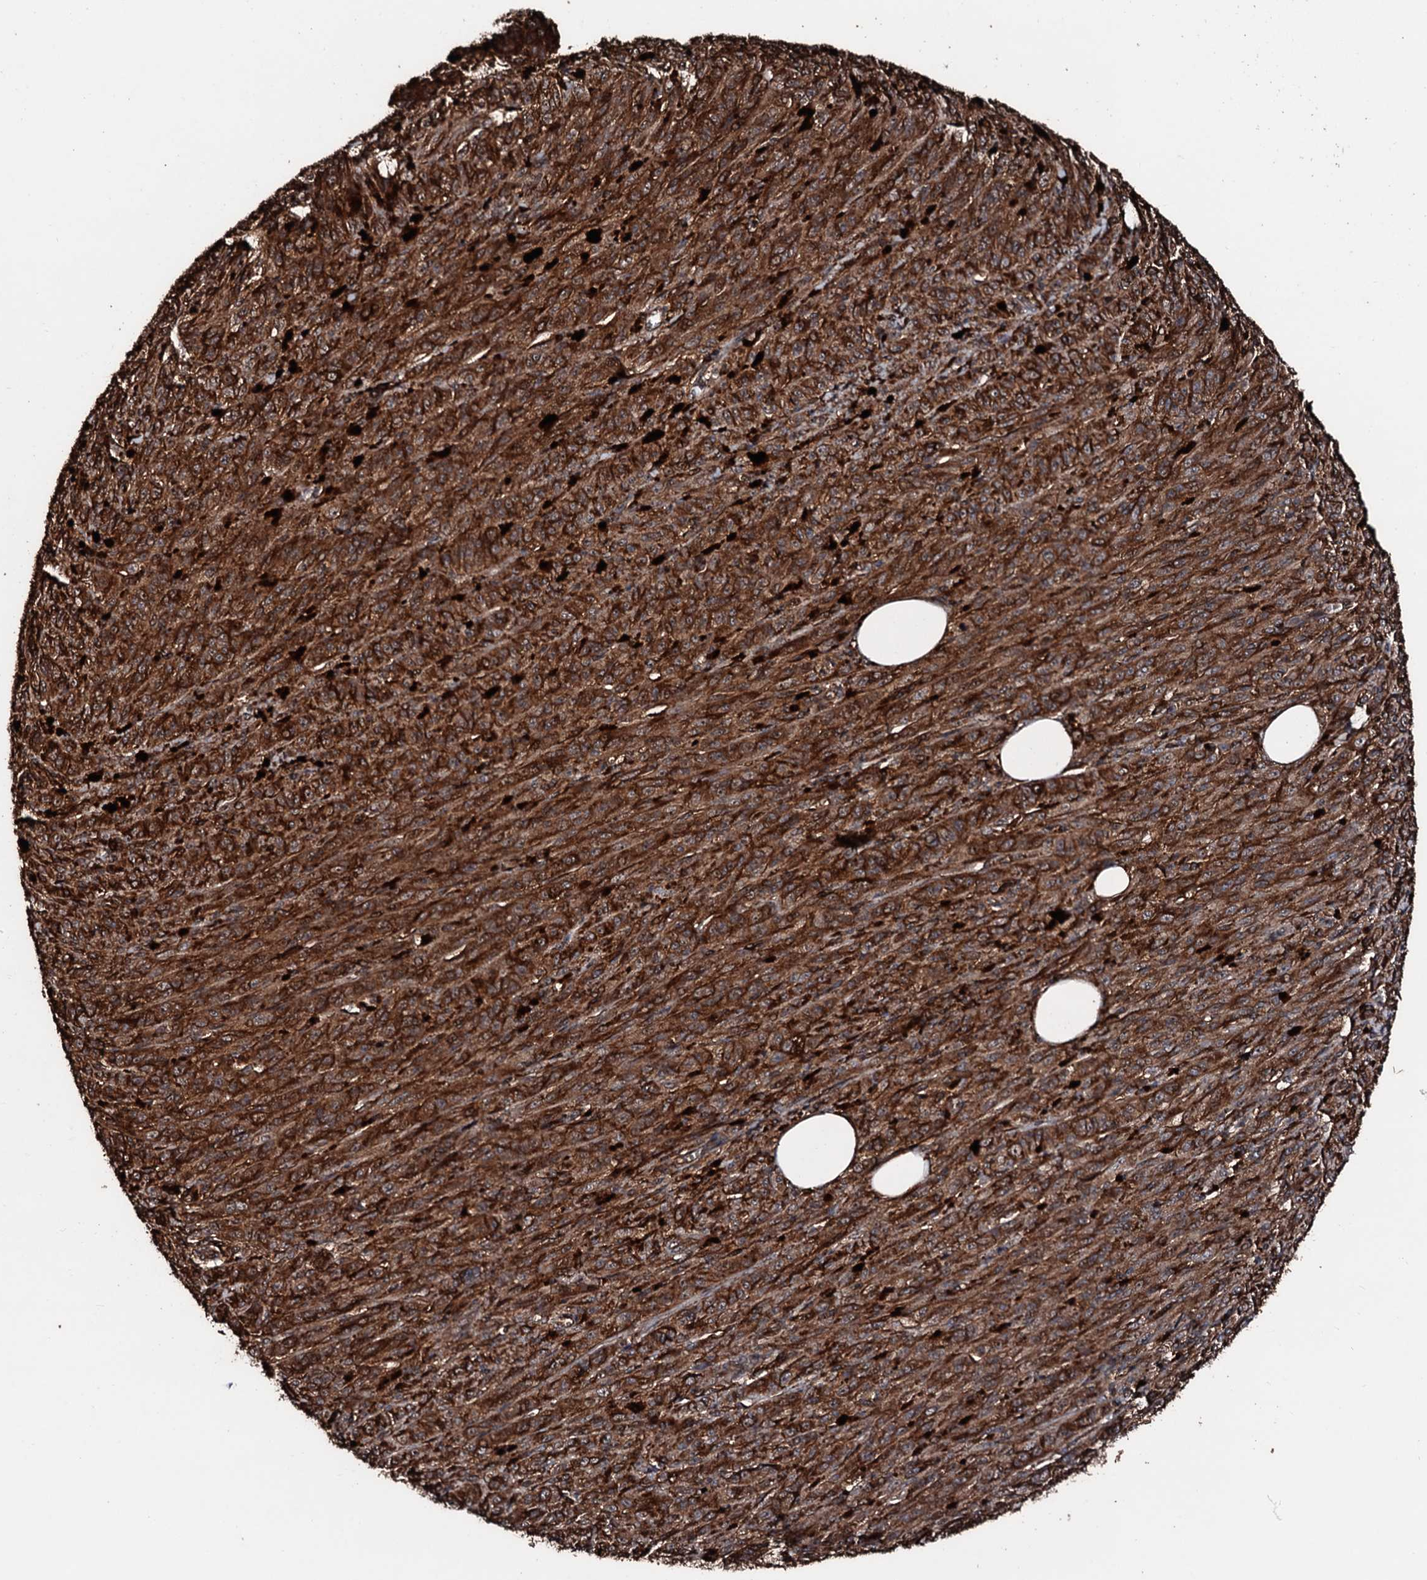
{"staining": {"intensity": "strong", "quantity": ">75%", "location": "cytoplasmic/membranous"}, "tissue": "melanoma", "cell_type": "Tumor cells", "image_type": "cancer", "snomed": [{"axis": "morphology", "description": "Malignant melanoma, NOS"}, {"axis": "topography", "description": "Skin"}], "caption": "The micrograph demonstrates staining of malignant melanoma, revealing strong cytoplasmic/membranous protein positivity (brown color) within tumor cells. (Stains: DAB in brown, nuclei in blue, Microscopy: brightfield microscopy at high magnification).", "gene": "KIF18A", "patient": {"sex": "female", "age": 52}}